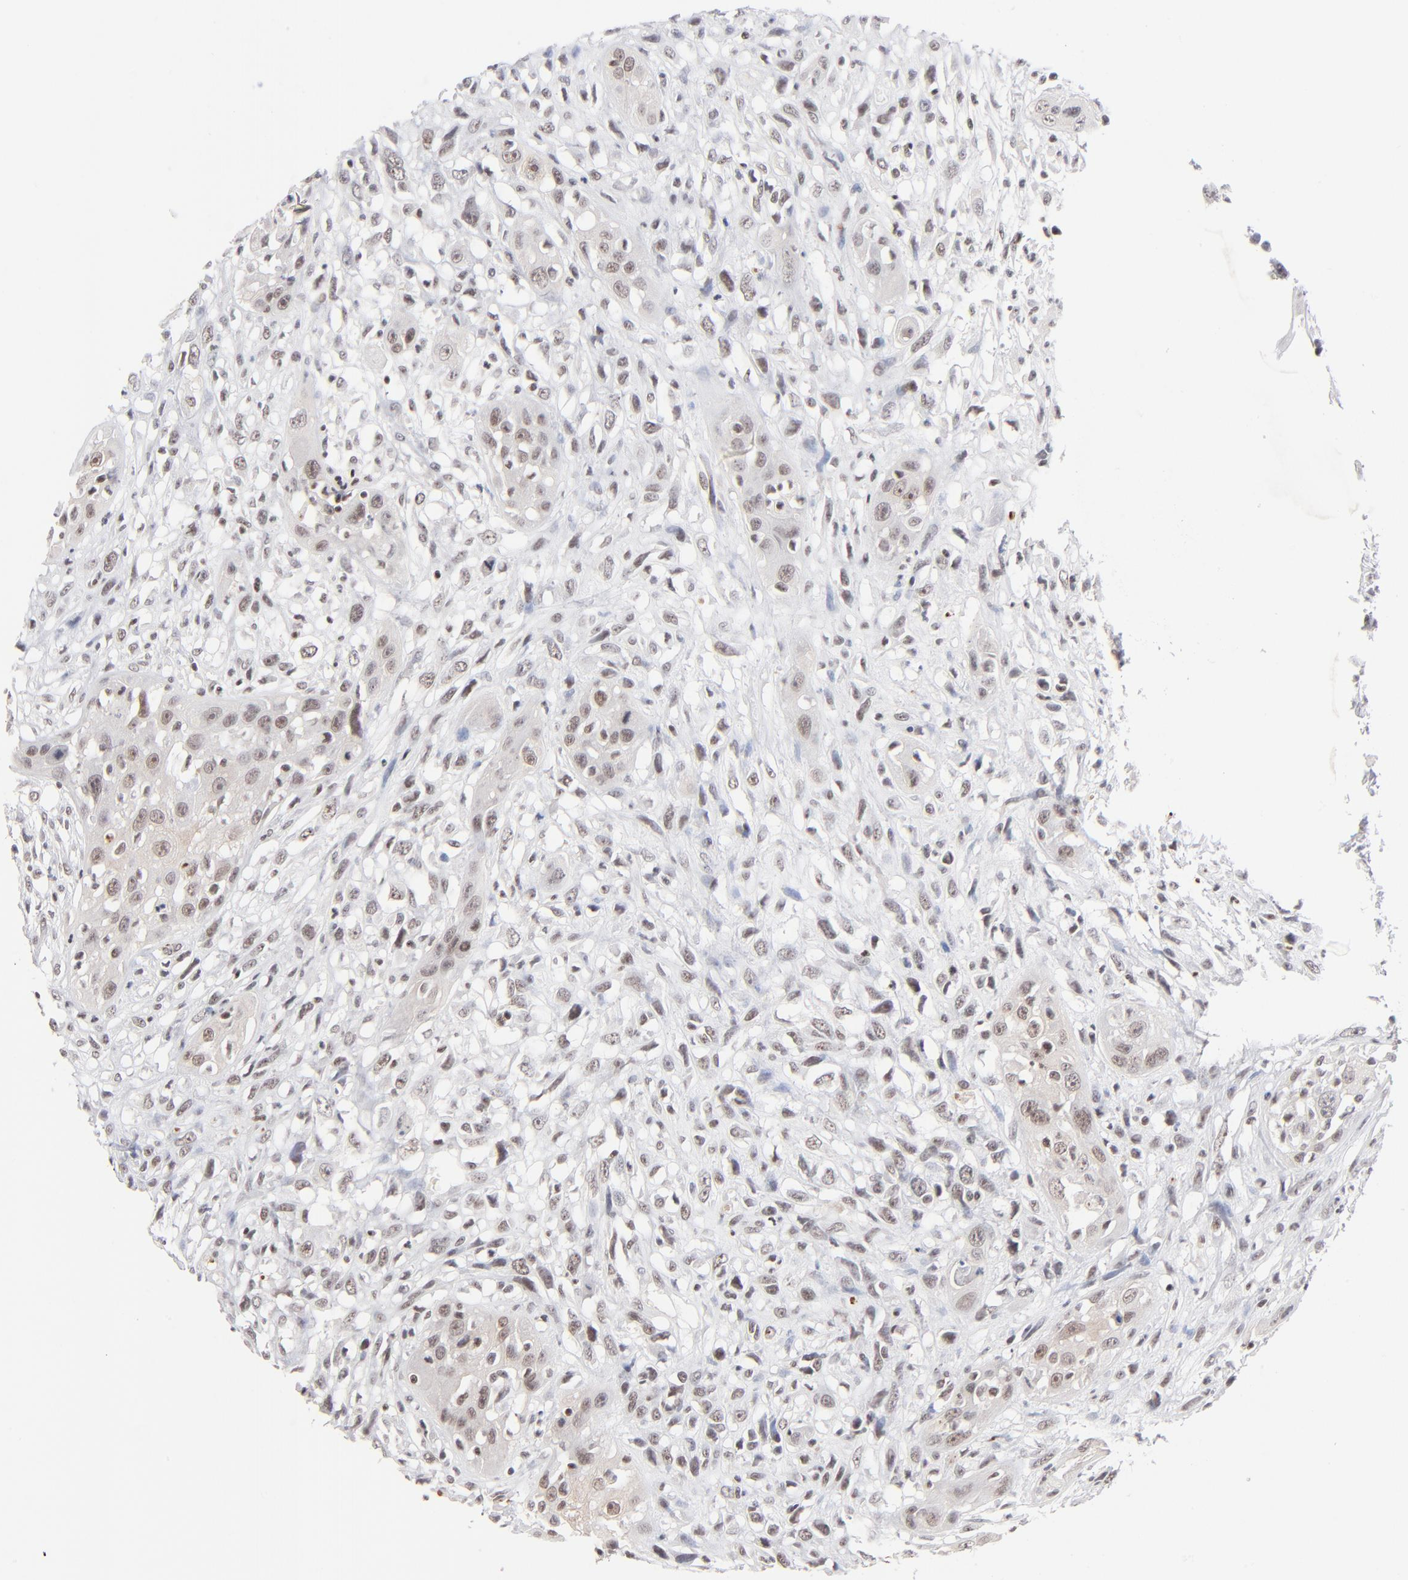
{"staining": {"intensity": "weak", "quantity": ">75%", "location": "nuclear"}, "tissue": "head and neck cancer", "cell_type": "Tumor cells", "image_type": "cancer", "snomed": [{"axis": "morphology", "description": "Necrosis, NOS"}, {"axis": "morphology", "description": "Neoplasm, malignant, NOS"}, {"axis": "topography", "description": "Salivary gland"}, {"axis": "topography", "description": "Head-Neck"}], "caption": "Human head and neck cancer stained with a brown dye reveals weak nuclear positive staining in approximately >75% of tumor cells.", "gene": "ZNF143", "patient": {"sex": "male", "age": 43}}